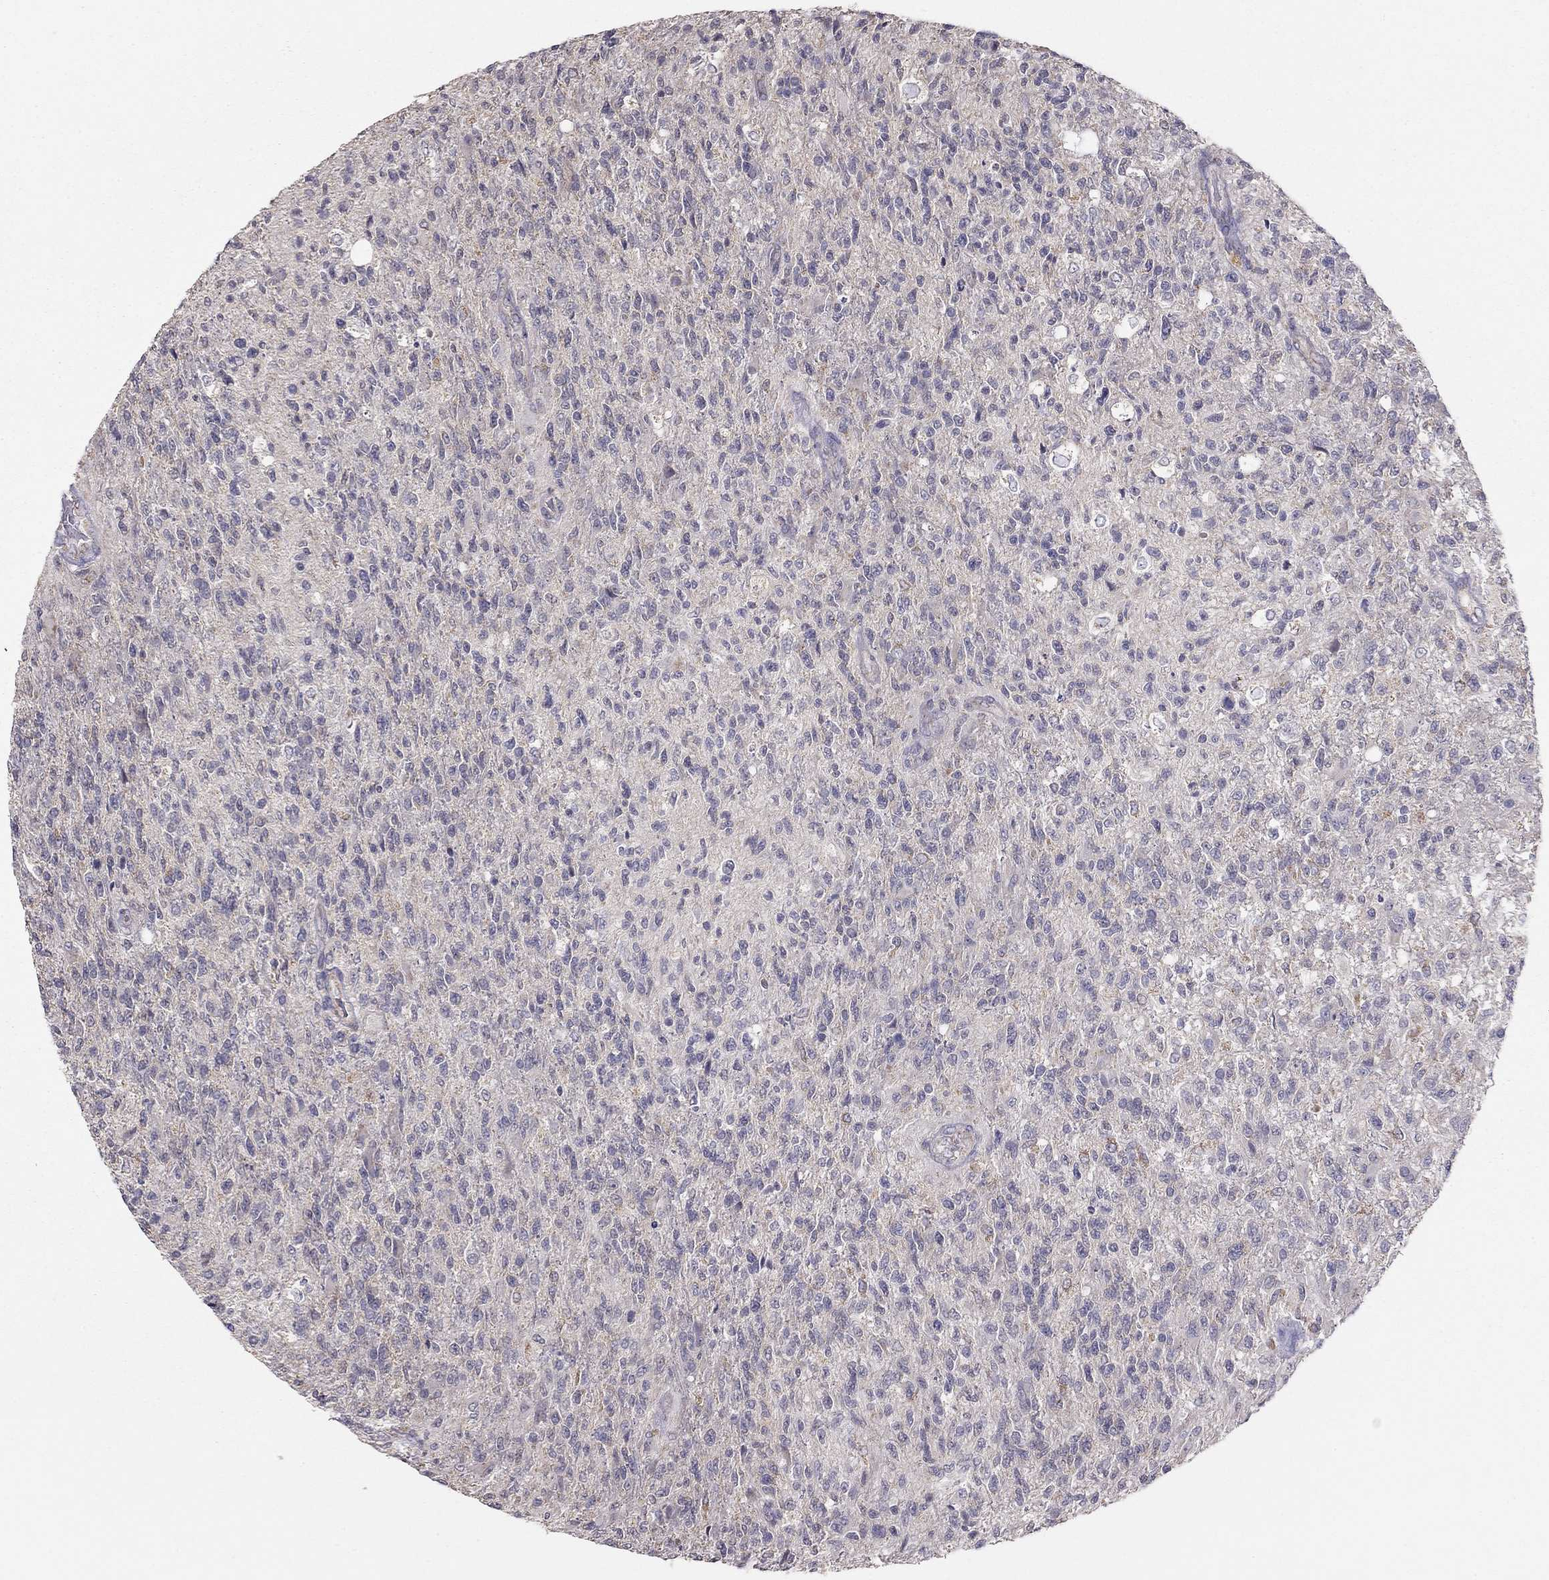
{"staining": {"intensity": "negative", "quantity": "none", "location": "none"}, "tissue": "glioma", "cell_type": "Tumor cells", "image_type": "cancer", "snomed": [{"axis": "morphology", "description": "Glioma, malignant, High grade"}, {"axis": "topography", "description": "Brain"}], "caption": "High magnification brightfield microscopy of malignant glioma (high-grade) stained with DAB (3,3'-diaminobenzidine) (brown) and counterstained with hematoxylin (blue): tumor cells show no significant staining. (Stains: DAB IHC with hematoxylin counter stain, Microscopy: brightfield microscopy at high magnification).", "gene": "LRIT3", "patient": {"sex": "male", "age": 56}}